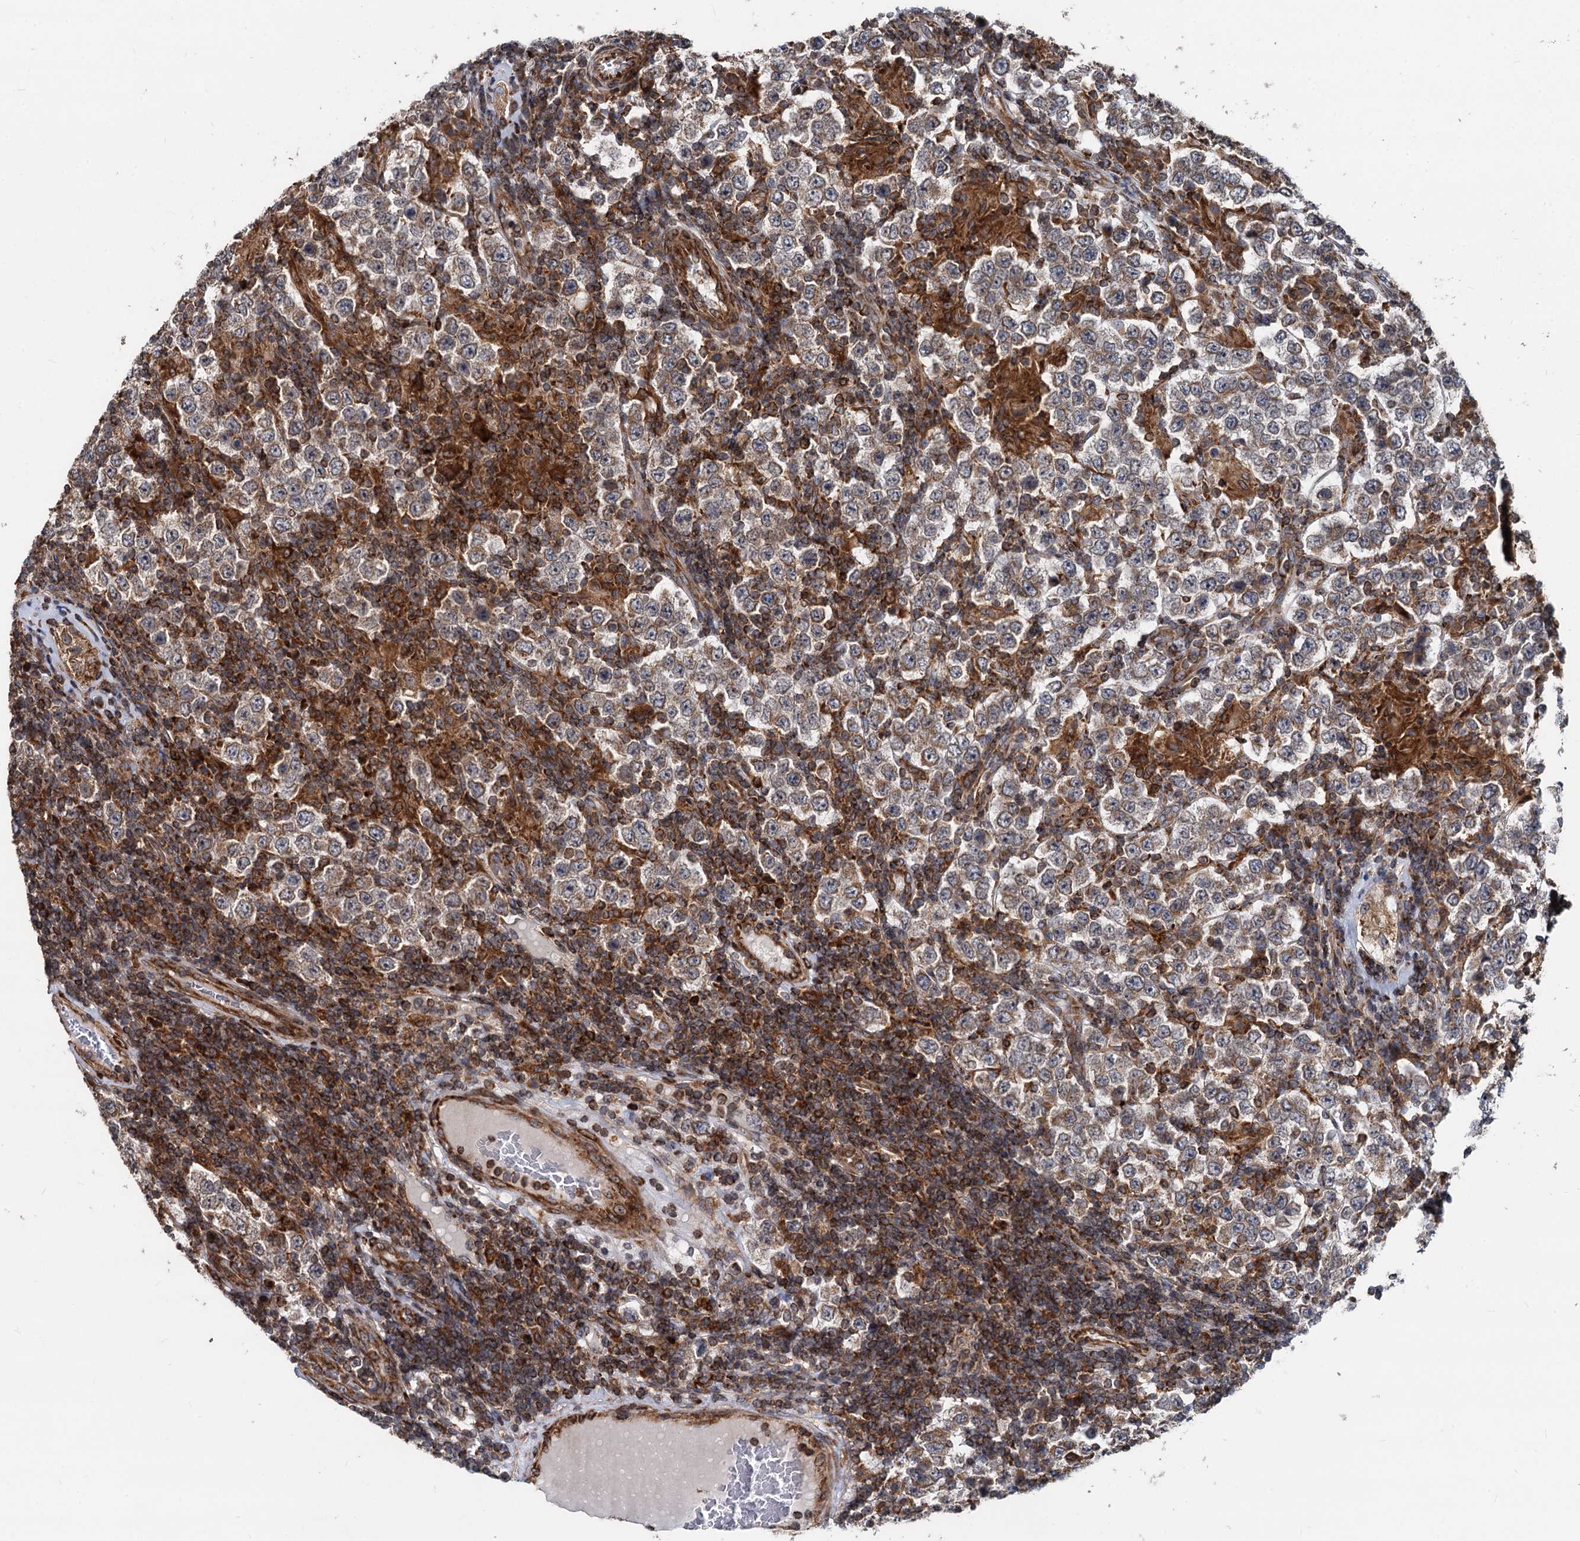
{"staining": {"intensity": "weak", "quantity": "<25%", "location": "cytoplasmic/membranous"}, "tissue": "testis cancer", "cell_type": "Tumor cells", "image_type": "cancer", "snomed": [{"axis": "morphology", "description": "Normal tissue, NOS"}, {"axis": "morphology", "description": "Urothelial carcinoma, High grade"}, {"axis": "morphology", "description": "Seminoma, NOS"}, {"axis": "morphology", "description": "Carcinoma, Embryonal, NOS"}, {"axis": "topography", "description": "Urinary bladder"}, {"axis": "topography", "description": "Testis"}], "caption": "High magnification brightfield microscopy of testis seminoma stained with DAB (brown) and counterstained with hematoxylin (blue): tumor cells show no significant expression.", "gene": "STIM1", "patient": {"sex": "male", "age": 41}}